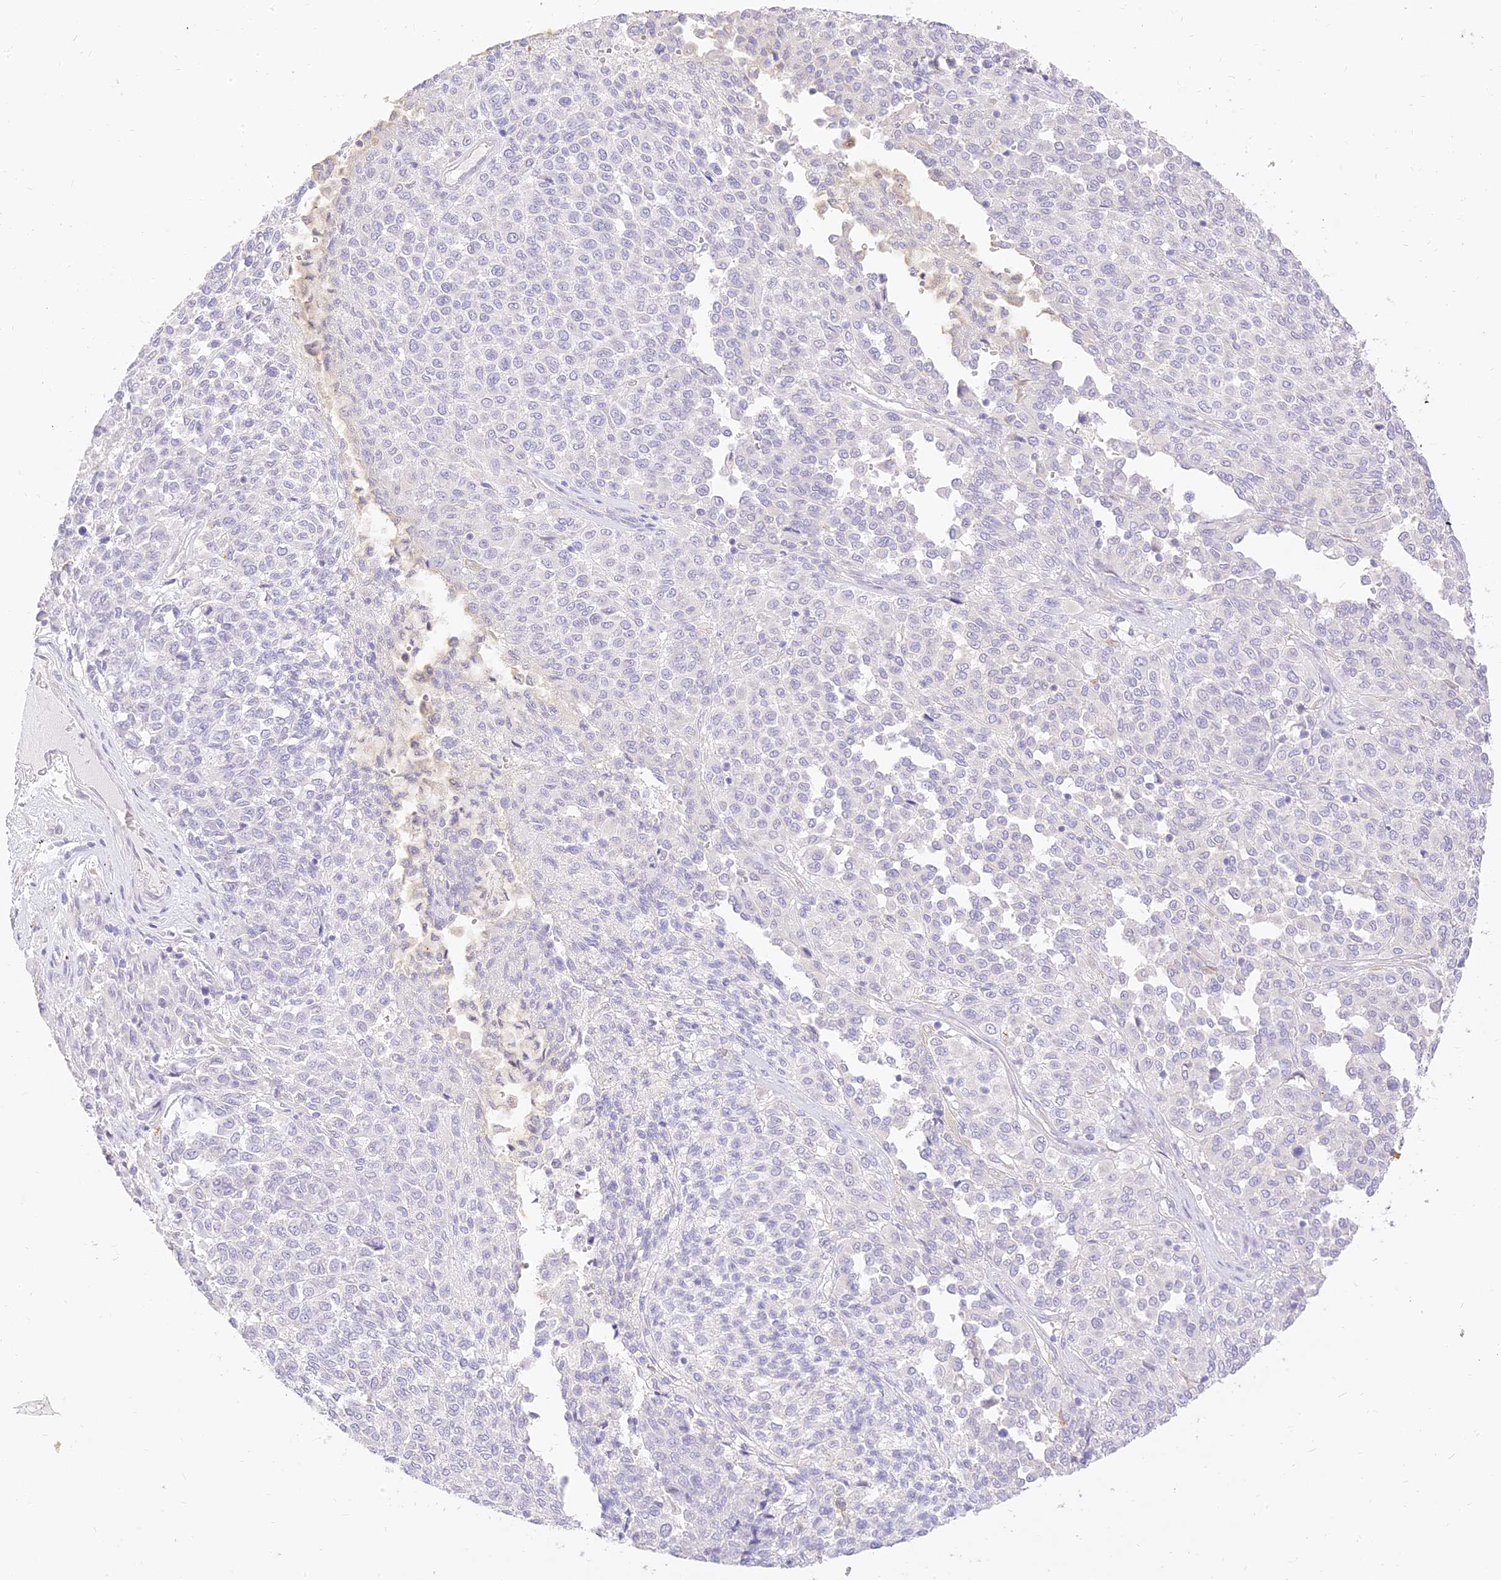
{"staining": {"intensity": "negative", "quantity": "none", "location": "none"}, "tissue": "melanoma", "cell_type": "Tumor cells", "image_type": "cancer", "snomed": [{"axis": "morphology", "description": "Malignant melanoma, Metastatic site"}, {"axis": "topography", "description": "Pancreas"}], "caption": "This is an IHC photomicrograph of malignant melanoma (metastatic site). There is no staining in tumor cells.", "gene": "SEC13", "patient": {"sex": "female", "age": 30}}